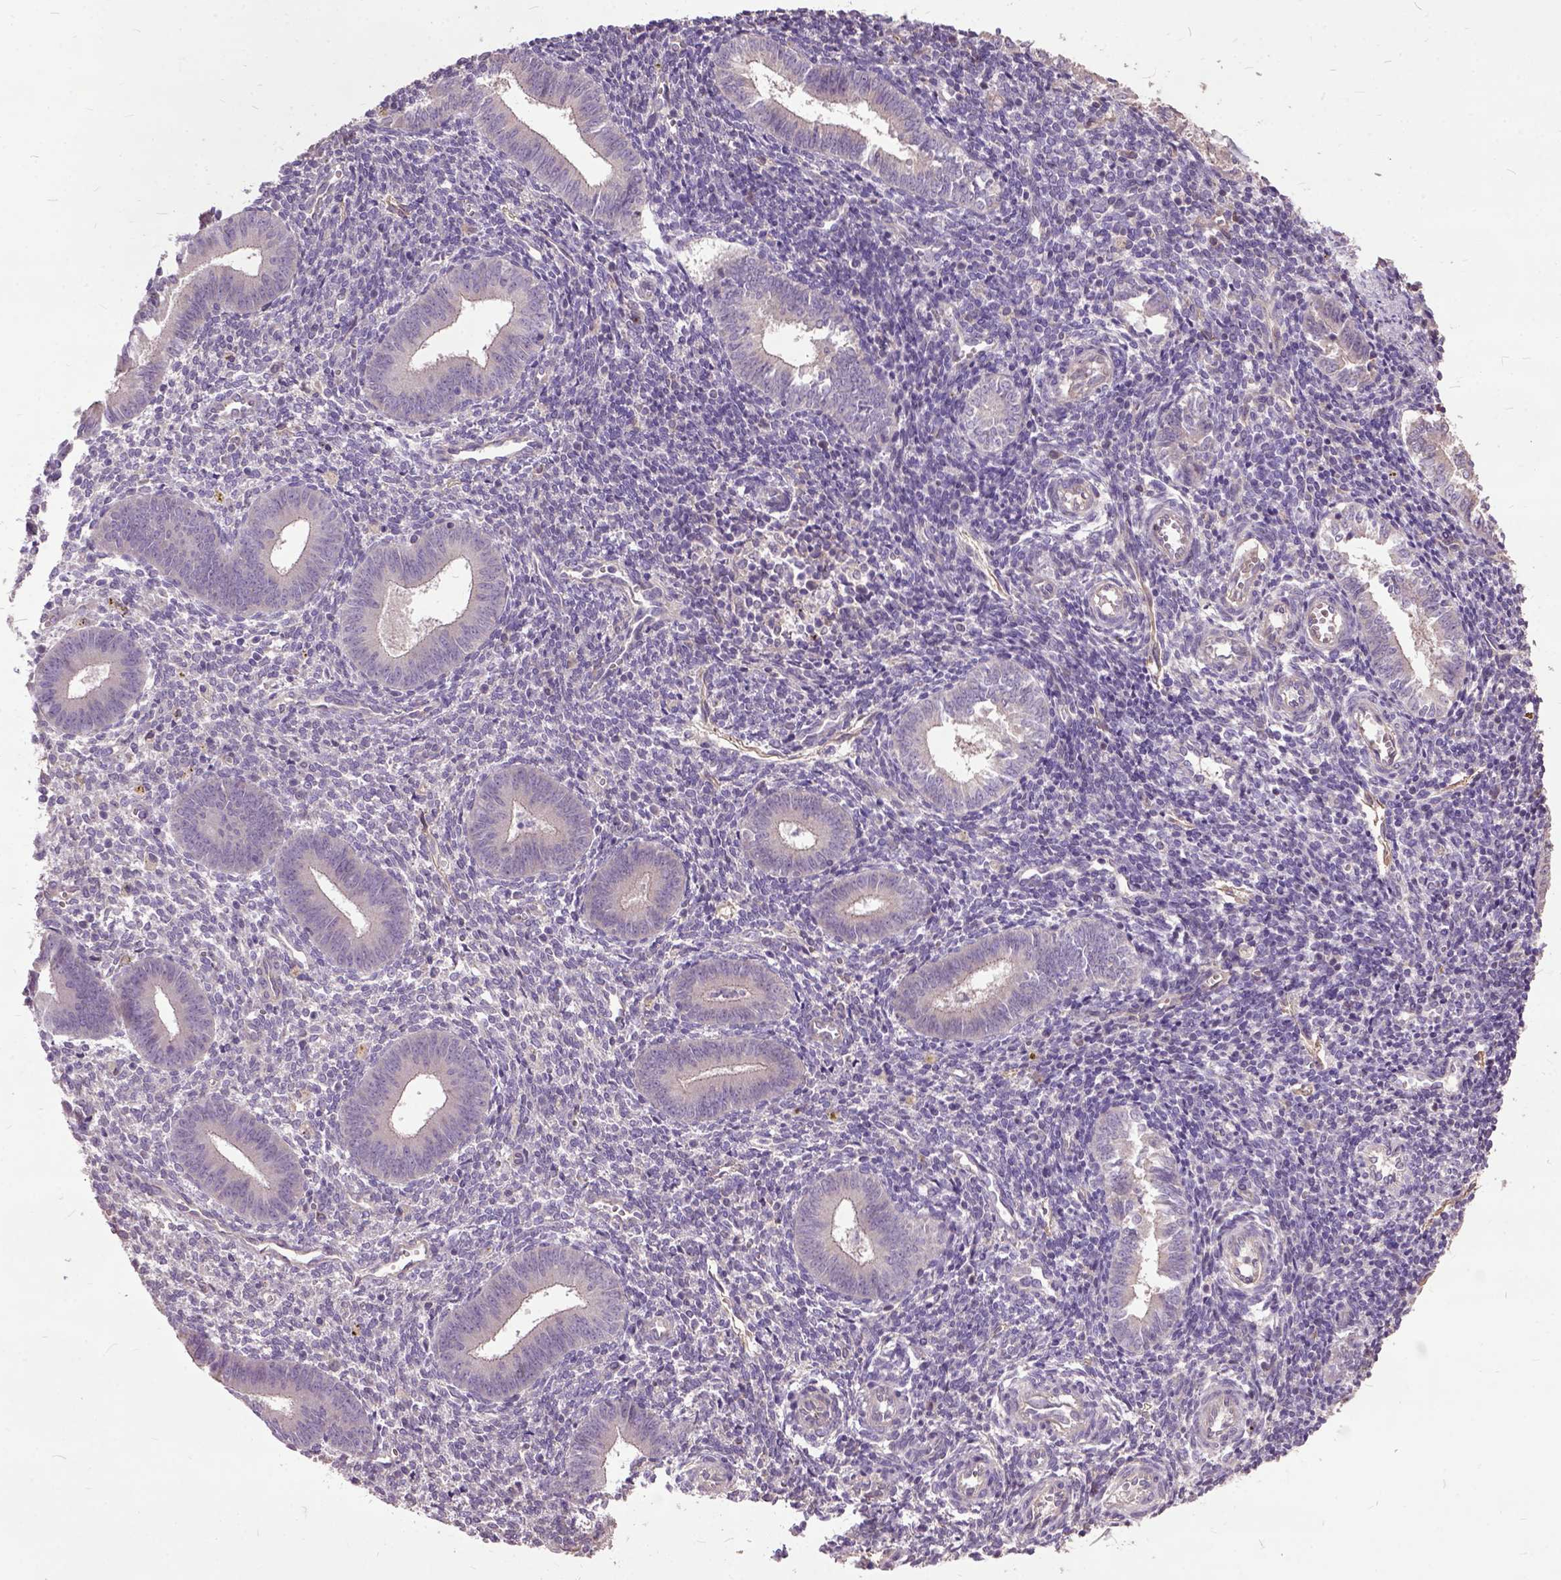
{"staining": {"intensity": "negative", "quantity": "none", "location": "none"}, "tissue": "endometrium", "cell_type": "Cells in endometrial stroma", "image_type": "normal", "snomed": [{"axis": "morphology", "description": "Normal tissue, NOS"}, {"axis": "topography", "description": "Endometrium"}], "caption": "Immunohistochemistry (IHC) of benign human endometrium exhibits no positivity in cells in endometrial stroma.", "gene": "AREG", "patient": {"sex": "female", "age": 25}}